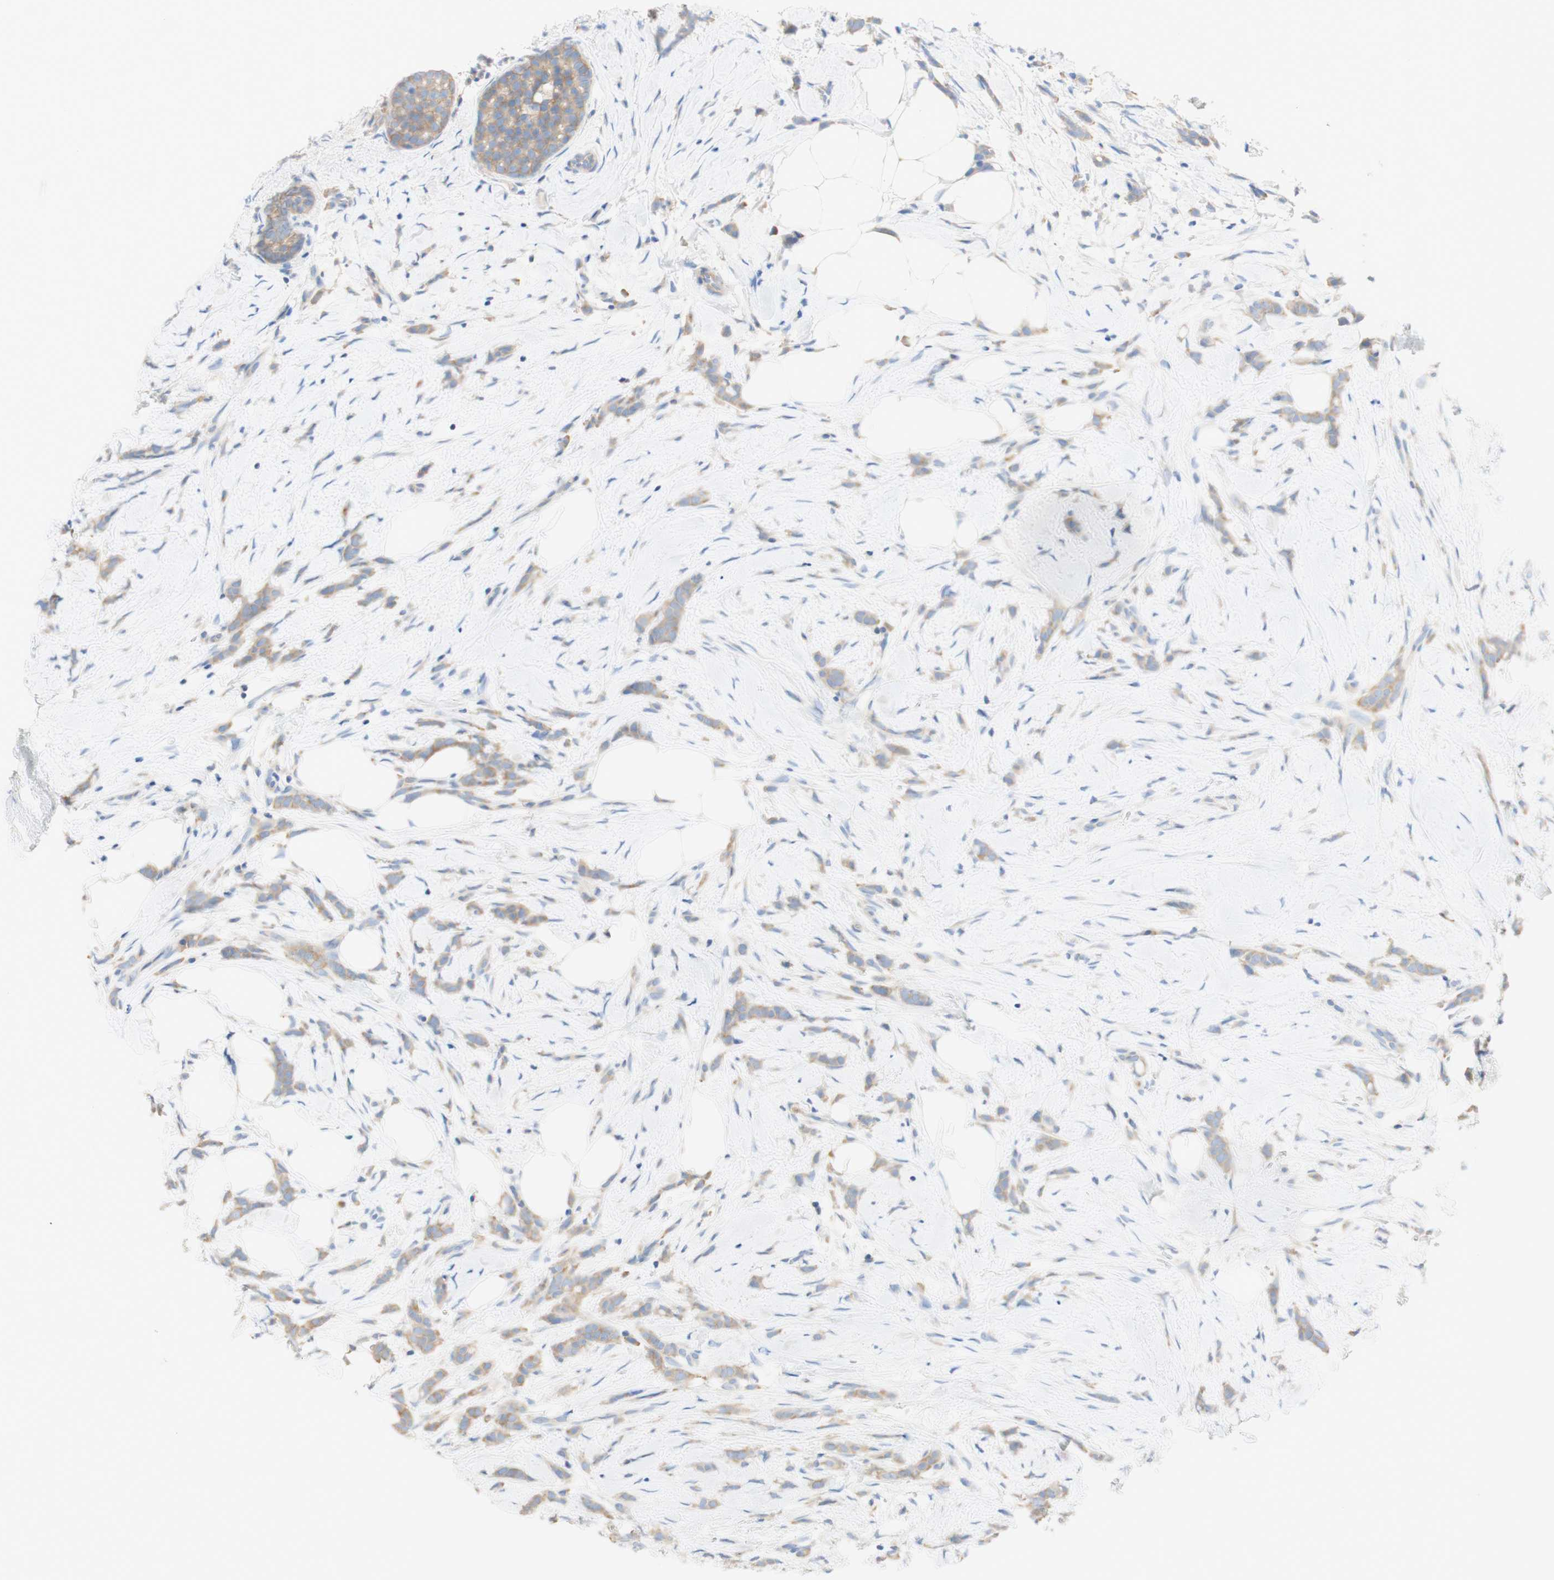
{"staining": {"intensity": "weak", "quantity": ">75%", "location": "cytoplasmic/membranous"}, "tissue": "breast cancer", "cell_type": "Tumor cells", "image_type": "cancer", "snomed": [{"axis": "morphology", "description": "Lobular carcinoma, in situ"}, {"axis": "morphology", "description": "Lobular carcinoma"}, {"axis": "topography", "description": "Breast"}], "caption": "Breast lobular carcinoma stained for a protein (brown) reveals weak cytoplasmic/membranous positive staining in about >75% of tumor cells.", "gene": "ATP2B1", "patient": {"sex": "female", "age": 41}}